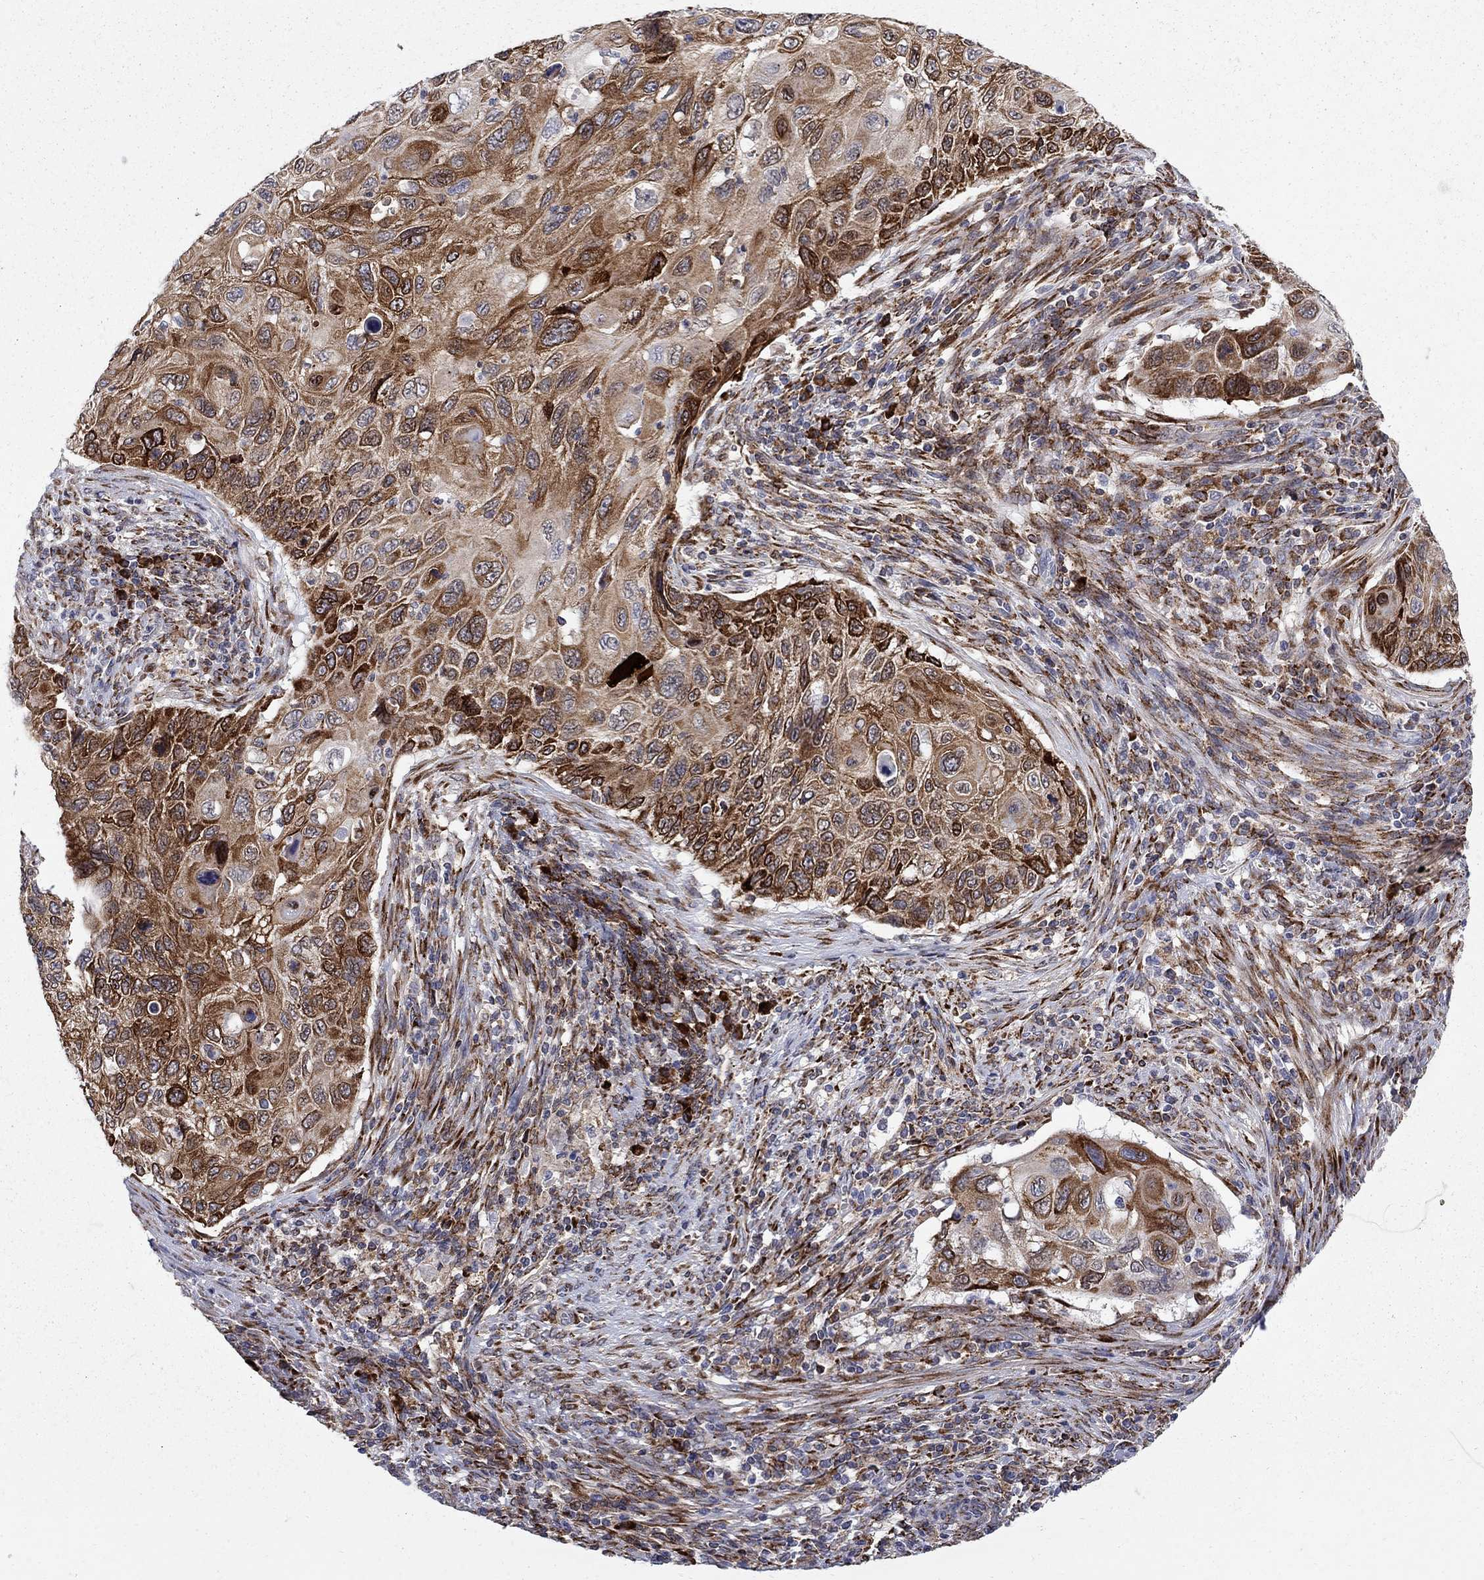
{"staining": {"intensity": "strong", "quantity": "<25%", "location": "cytoplasmic/membranous,nuclear"}, "tissue": "cervical cancer", "cell_type": "Tumor cells", "image_type": "cancer", "snomed": [{"axis": "morphology", "description": "Squamous cell carcinoma, NOS"}, {"axis": "topography", "description": "Cervix"}], "caption": "High-power microscopy captured an immunohistochemistry histopathology image of cervical cancer (squamous cell carcinoma), revealing strong cytoplasmic/membranous and nuclear staining in about <25% of tumor cells. The staining was performed using DAB (3,3'-diaminobenzidine) to visualize the protein expression in brown, while the nuclei were stained in blue with hematoxylin (Magnification: 20x).", "gene": "CAB39L", "patient": {"sex": "female", "age": 70}}